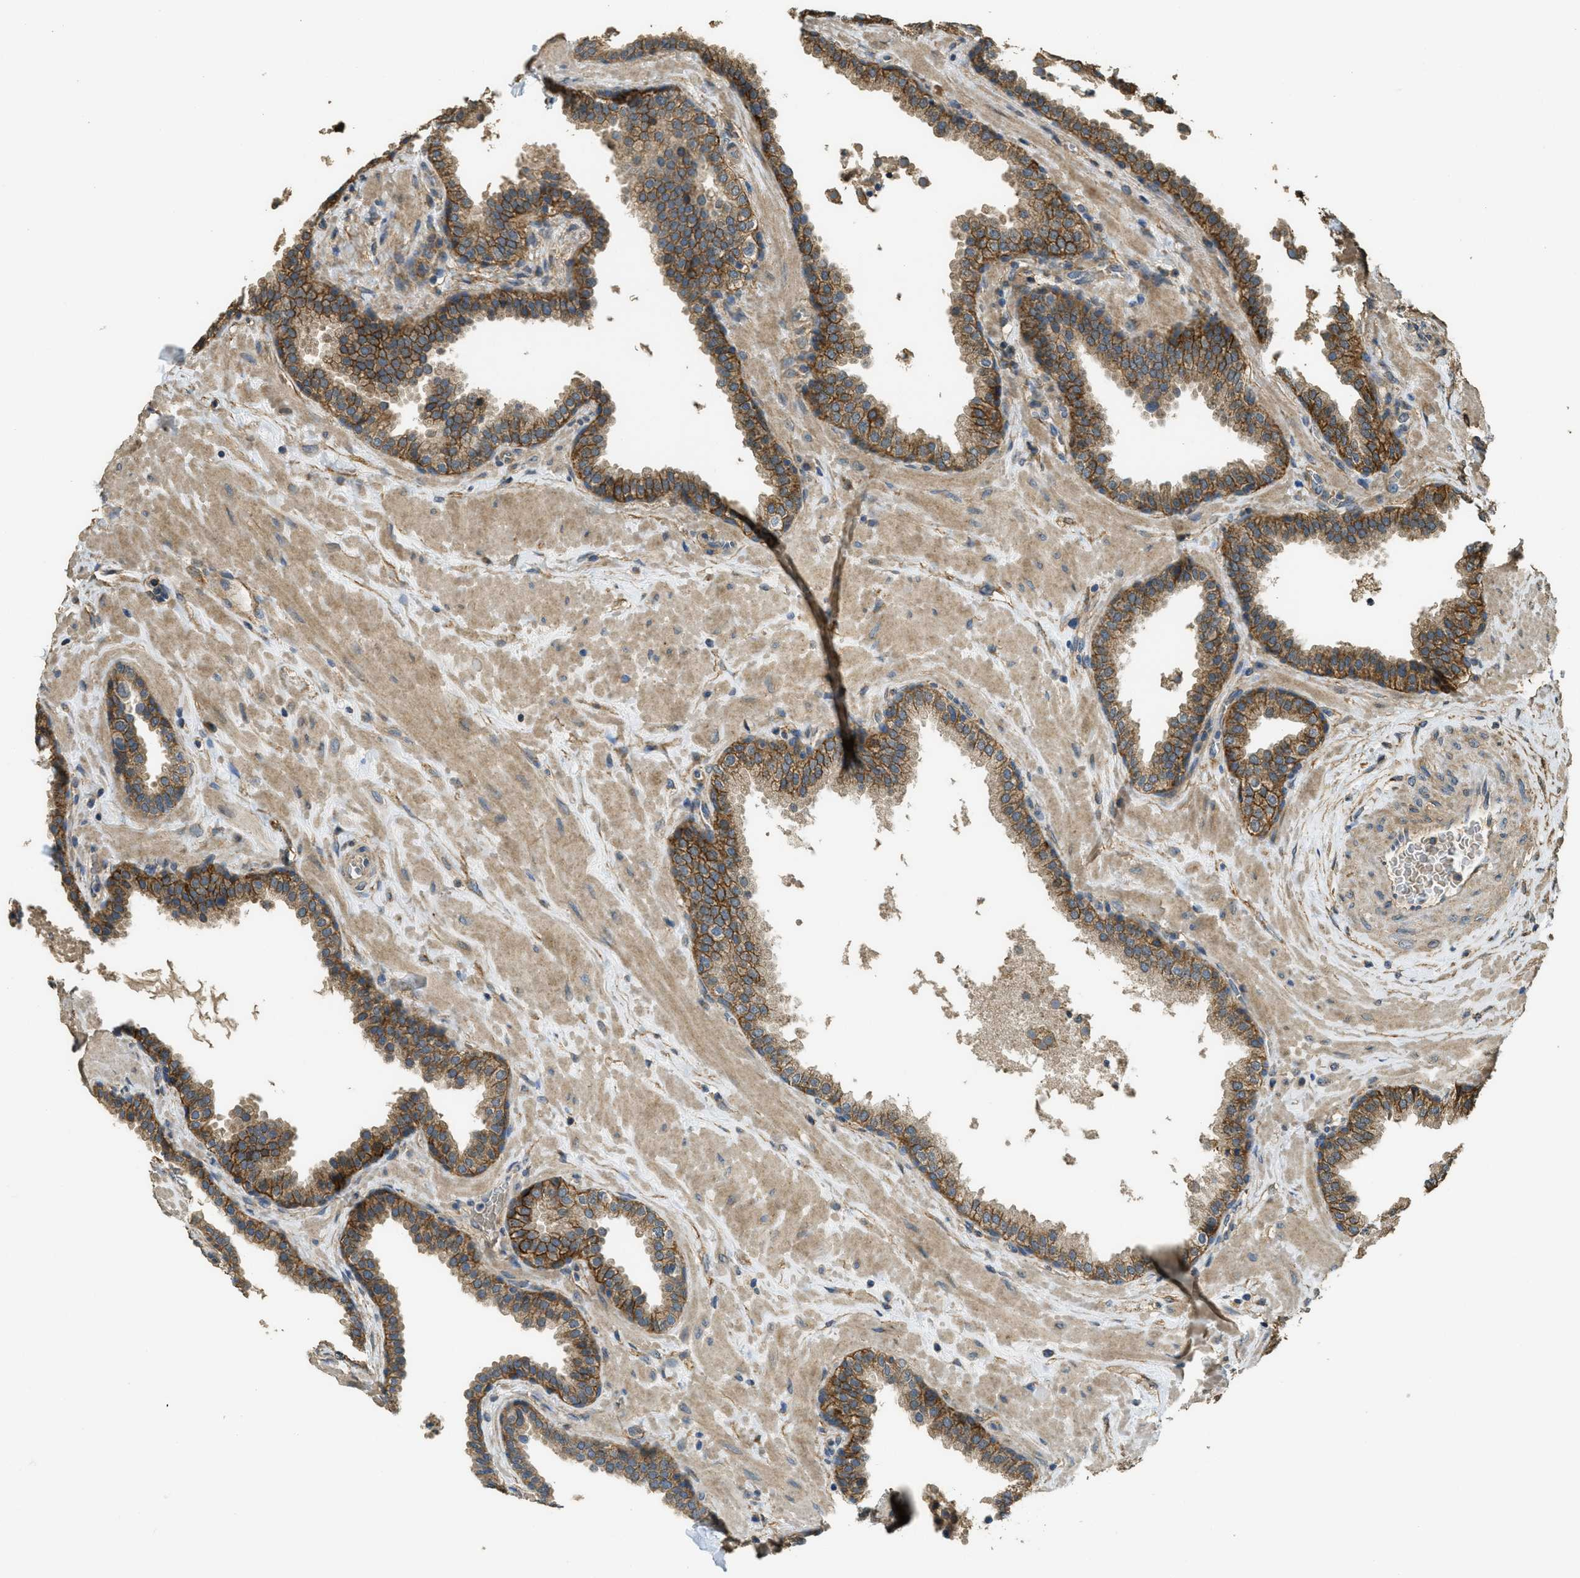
{"staining": {"intensity": "strong", "quantity": ">75%", "location": "cytoplasmic/membranous"}, "tissue": "prostate", "cell_type": "Glandular cells", "image_type": "normal", "snomed": [{"axis": "morphology", "description": "Normal tissue, NOS"}, {"axis": "topography", "description": "Prostate"}], "caption": "Prostate stained for a protein reveals strong cytoplasmic/membranous positivity in glandular cells. The protein is shown in brown color, while the nuclei are stained blue.", "gene": "CD276", "patient": {"sex": "male", "age": 51}}